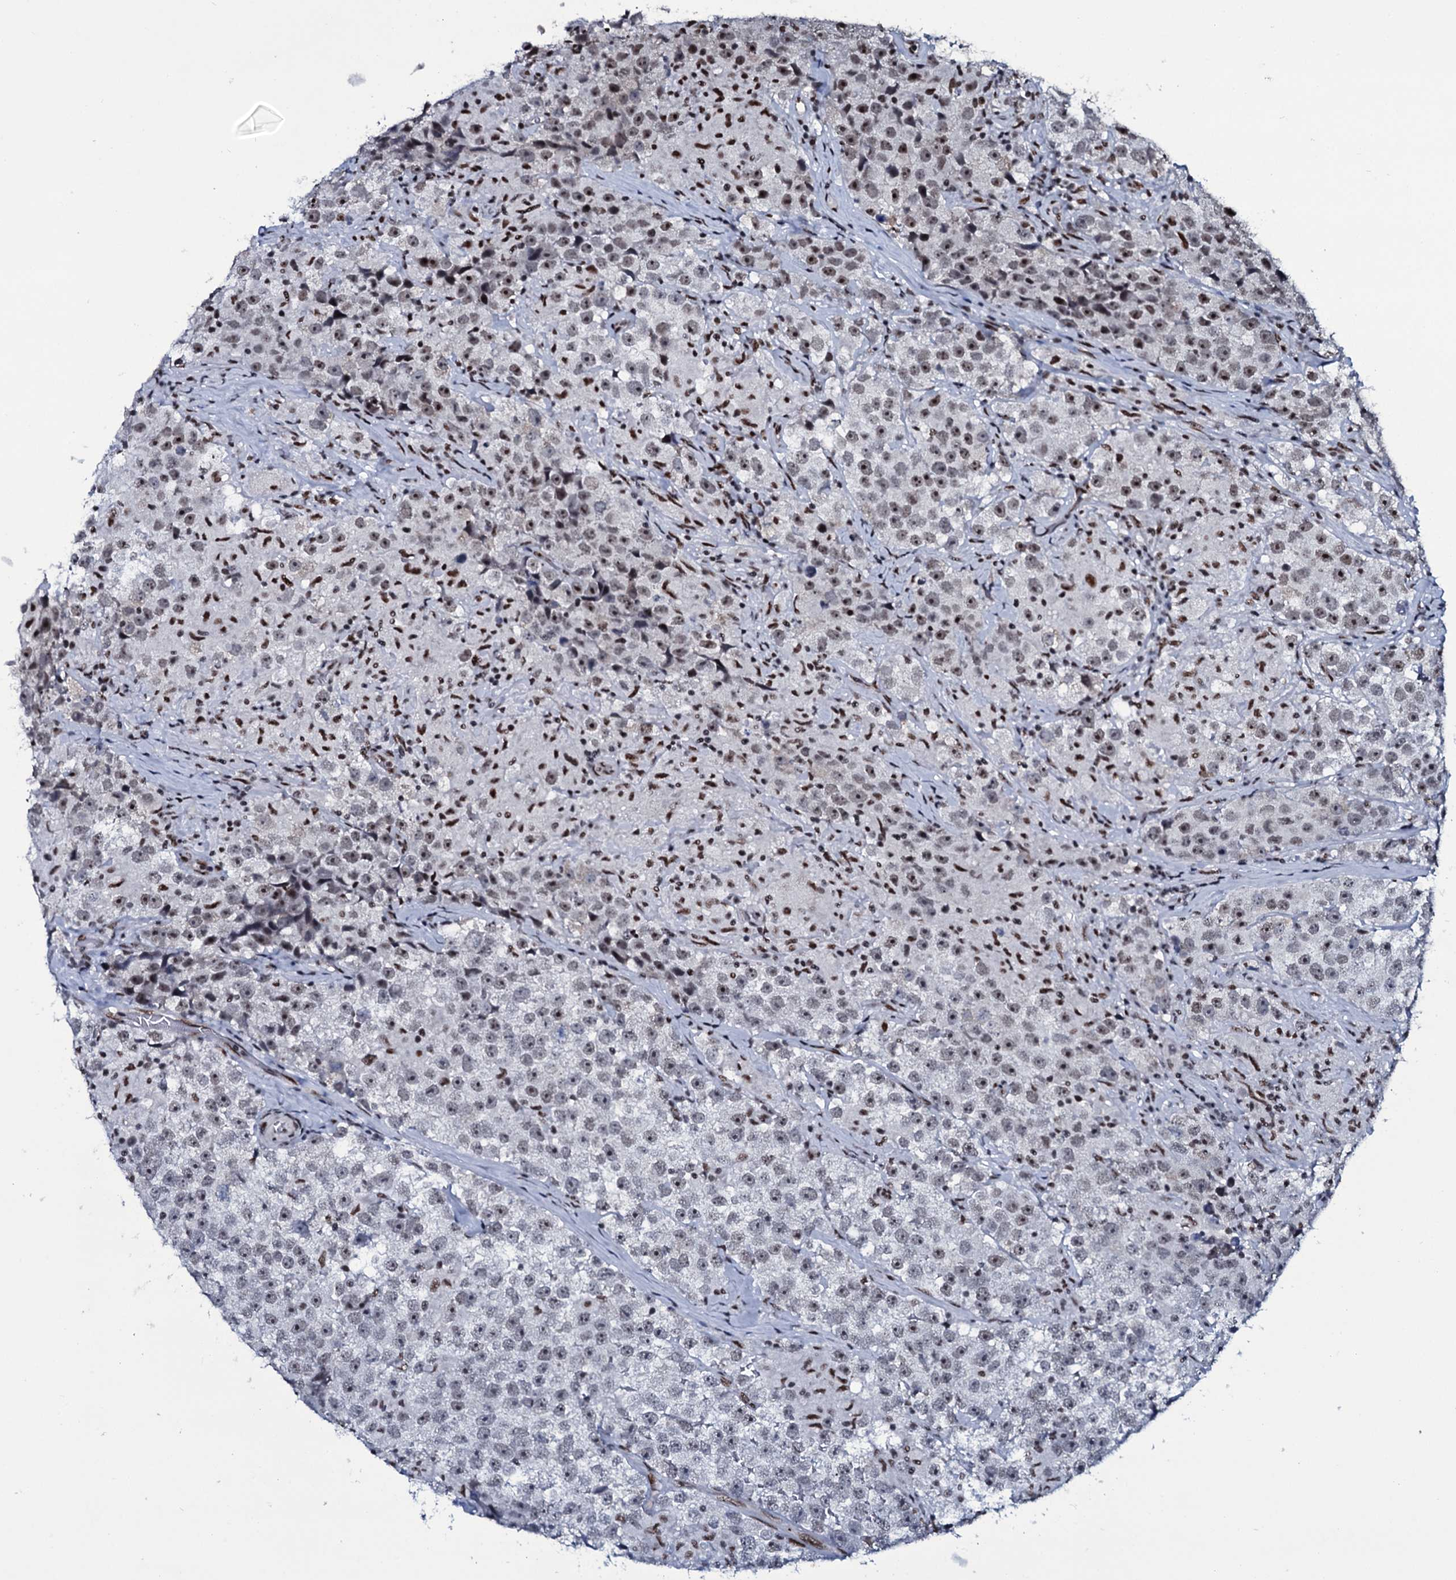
{"staining": {"intensity": "weak", "quantity": "<25%", "location": "nuclear"}, "tissue": "testis cancer", "cell_type": "Tumor cells", "image_type": "cancer", "snomed": [{"axis": "morphology", "description": "Seminoma, NOS"}, {"axis": "topography", "description": "Testis"}], "caption": "IHC histopathology image of testis cancer stained for a protein (brown), which displays no expression in tumor cells.", "gene": "ZMIZ2", "patient": {"sex": "male", "age": 46}}